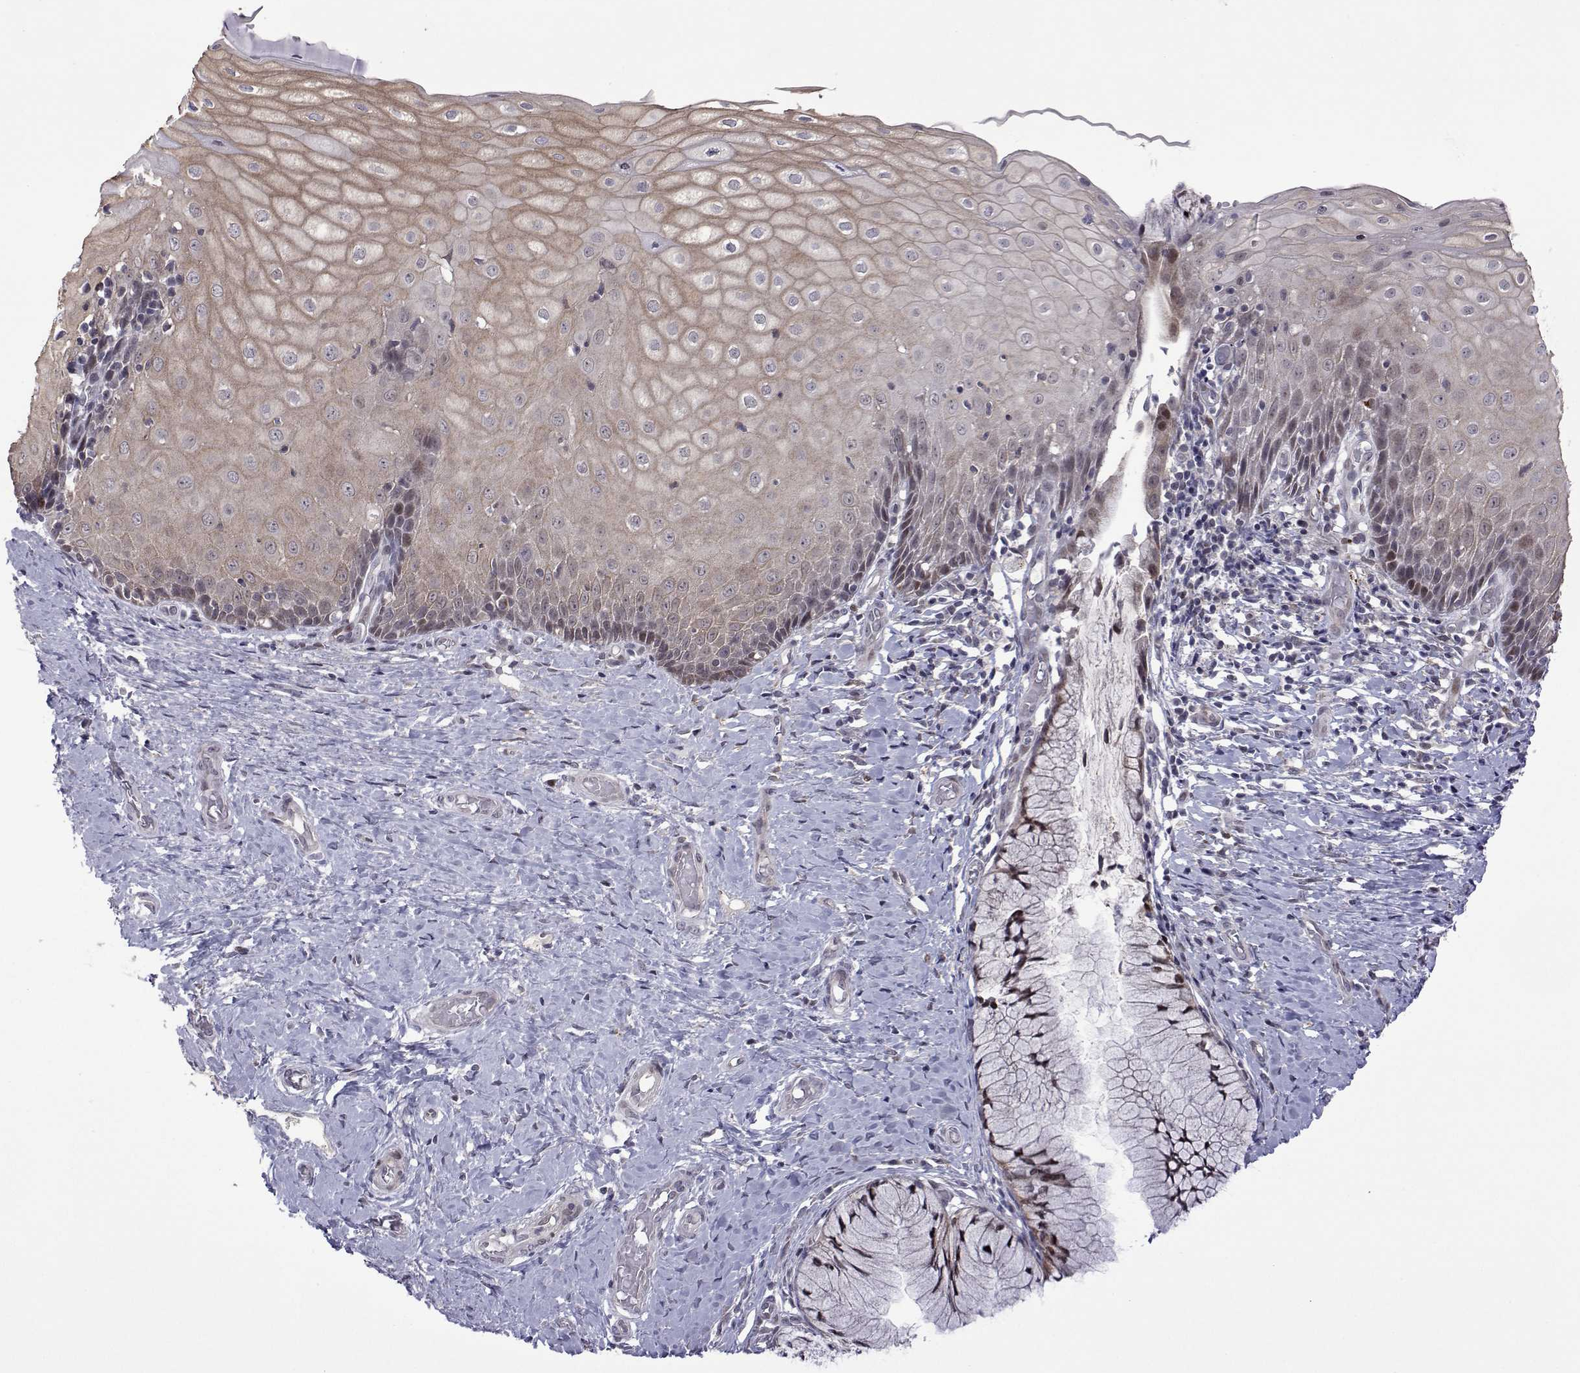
{"staining": {"intensity": "moderate", "quantity": ">75%", "location": "nuclear"}, "tissue": "cervix", "cell_type": "Glandular cells", "image_type": "normal", "snomed": [{"axis": "morphology", "description": "Normal tissue, NOS"}, {"axis": "topography", "description": "Cervix"}], "caption": "A histopathology image of cervix stained for a protein exhibits moderate nuclear brown staining in glandular cells. (DAB = brown stain, brightfield microscopy at high magnification).", "gene": "EFCAB3", "patient": {"sex": "female", "age": 37}}